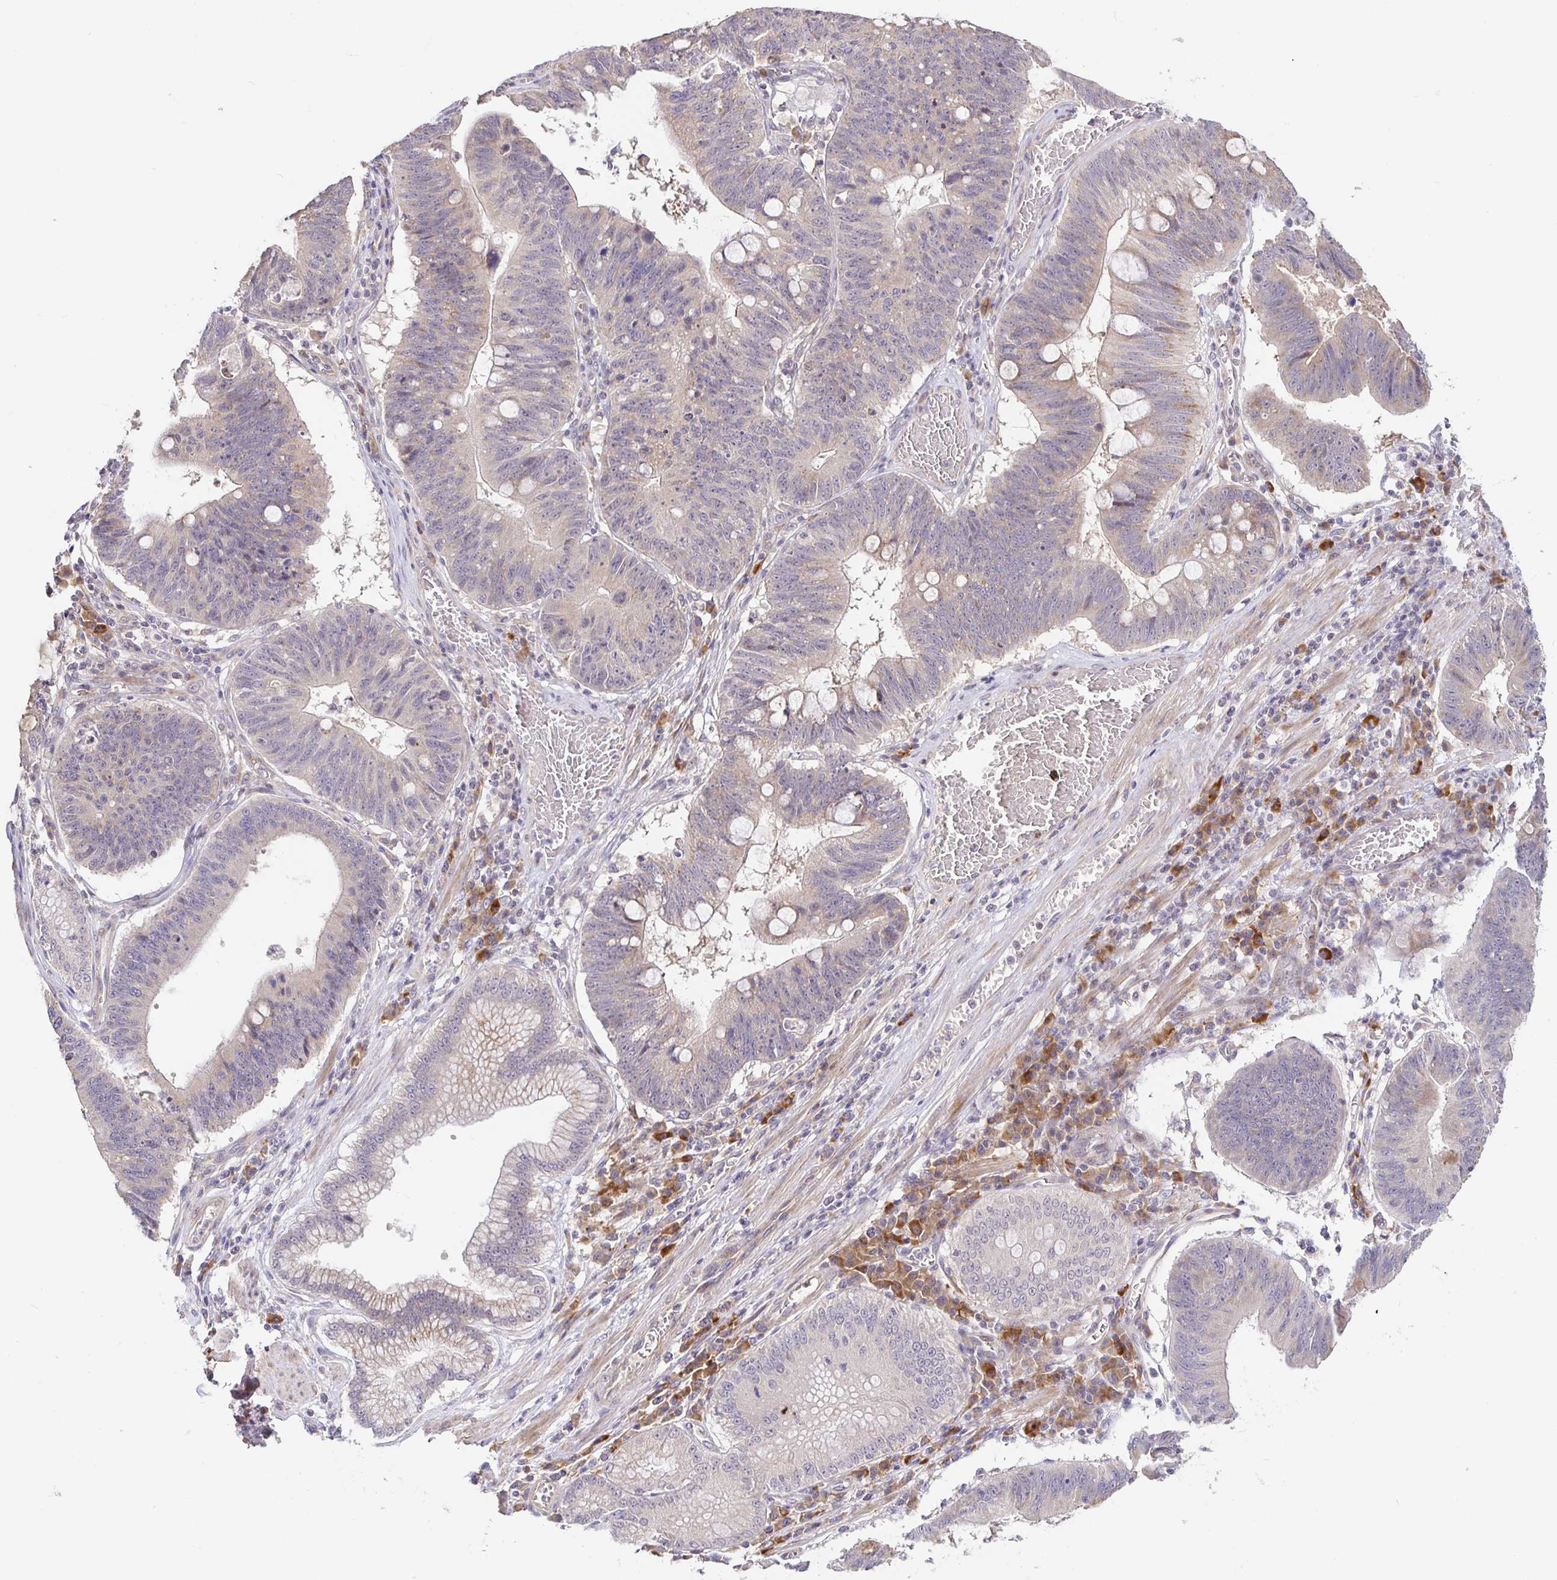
{"staining": {"intensity": "weak", "quantity": "25%-75%", "location": "cytoplasmic/membranous"}, "tissue": "stomach cancer", "cell_type": "Tumor cells", "image_type": "cancer", "snomed": [{"axis": "morphology", "description": "Adenocarcinoma, NOS"}, {"axis": "topography", "description": "Stomach"}], "caption": "Human stomach adenocarcinoma stained for a protein (brown) displays weak cytoplasmic/membranous positive expression in approximately 25%-75% of tumor cells.", "gene": "ZDHHC11", "patient": {"sex": "male", "age": 59}}